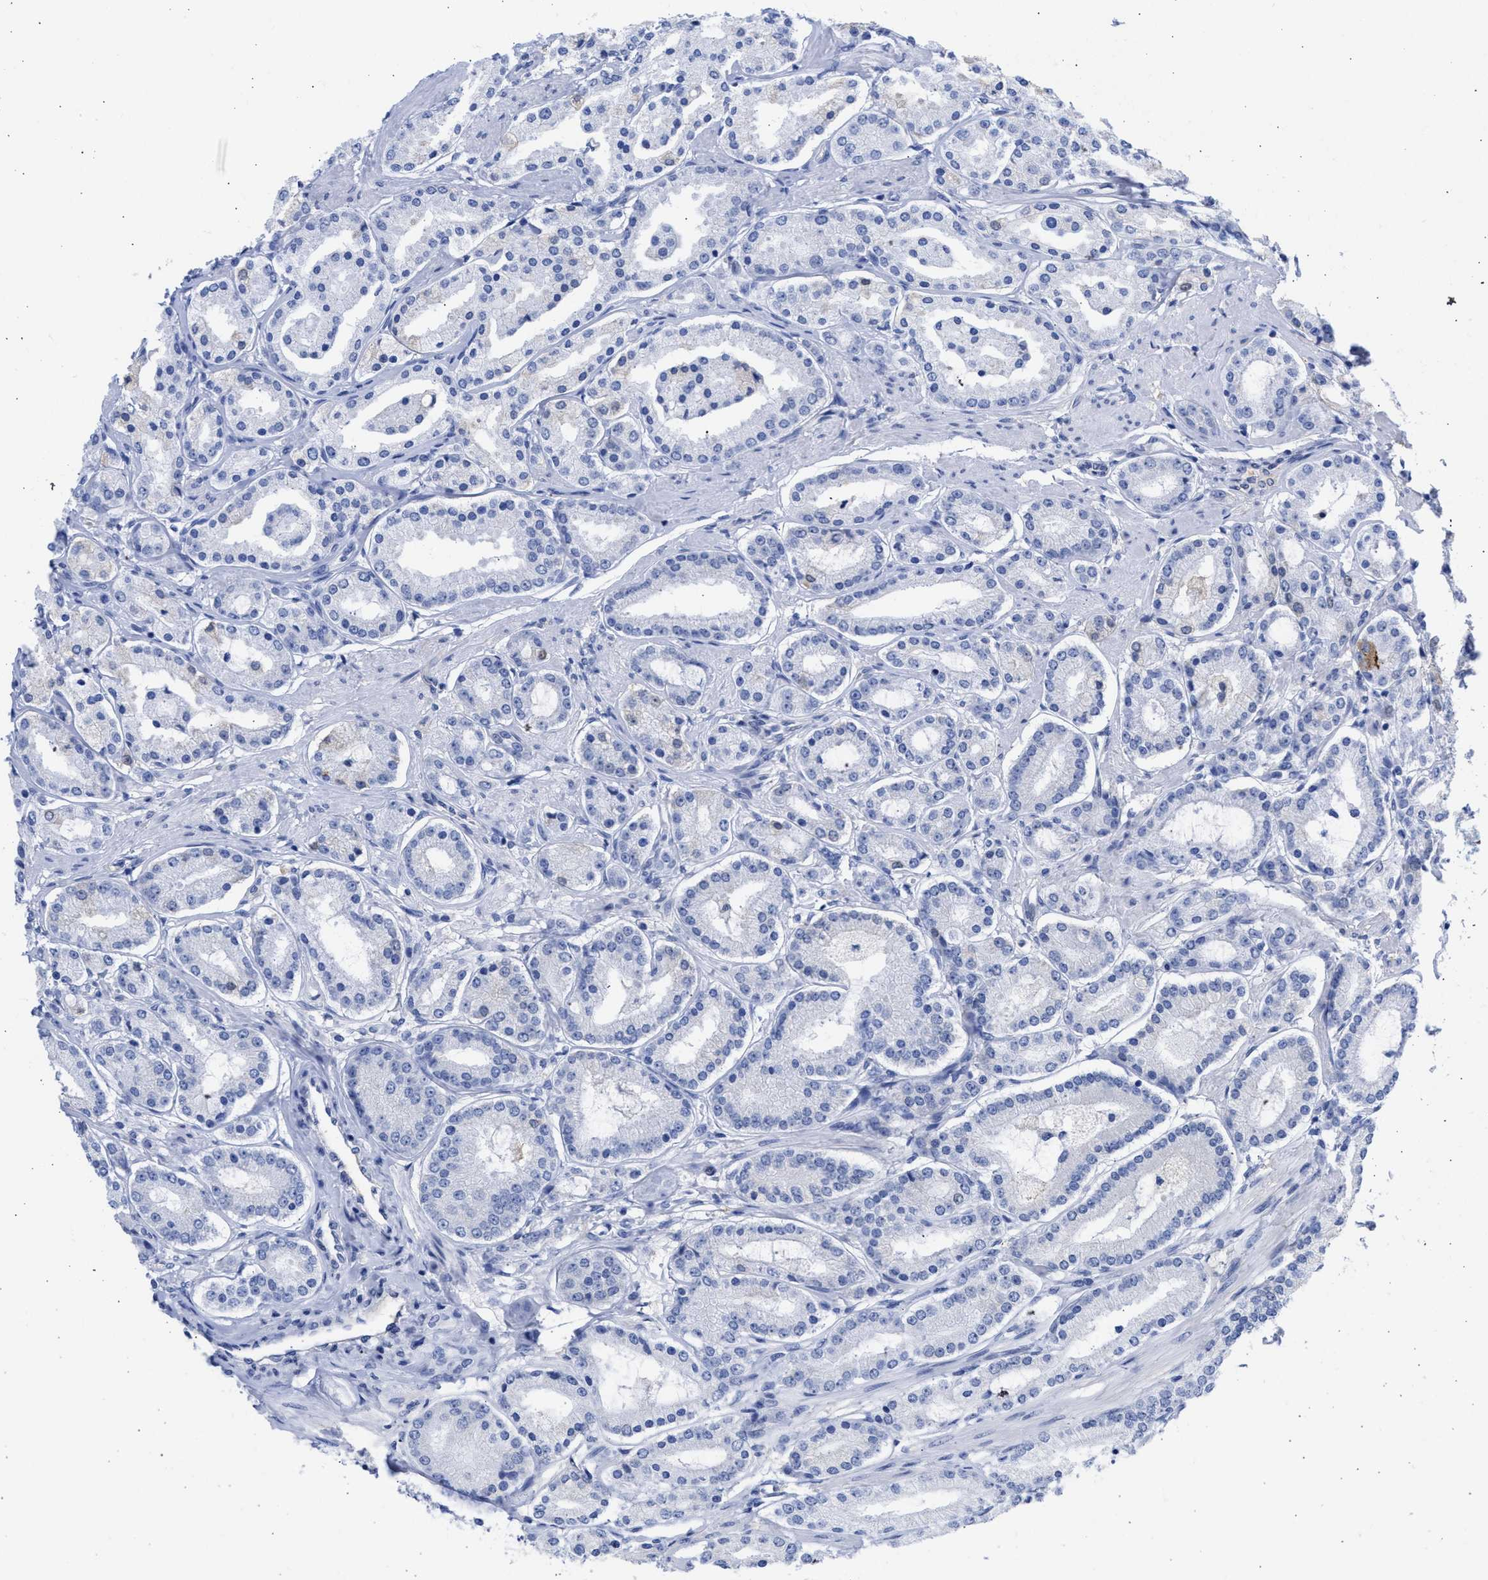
{"staining": {"intensity": "negative", "quantity": "none", "location": "none"}, "tissue": "prostate cancer", "cell_type": "Tumor cells", "image_type": "cancer", "snomed": [{"axis": "morphology", "description": "Adenocarcinoma, Low grade"}, {"axis": "topography", "description": "Prostate"}], "caption": "IHC of human prostate cancer displays no staining in tumor cells. (DAB (3,3'-diaminobenzidine) immunohistochemistry with hematoxylin counter stain).", "gene": "RSPH1", "patient": {"sex": "male", "age": 63}}